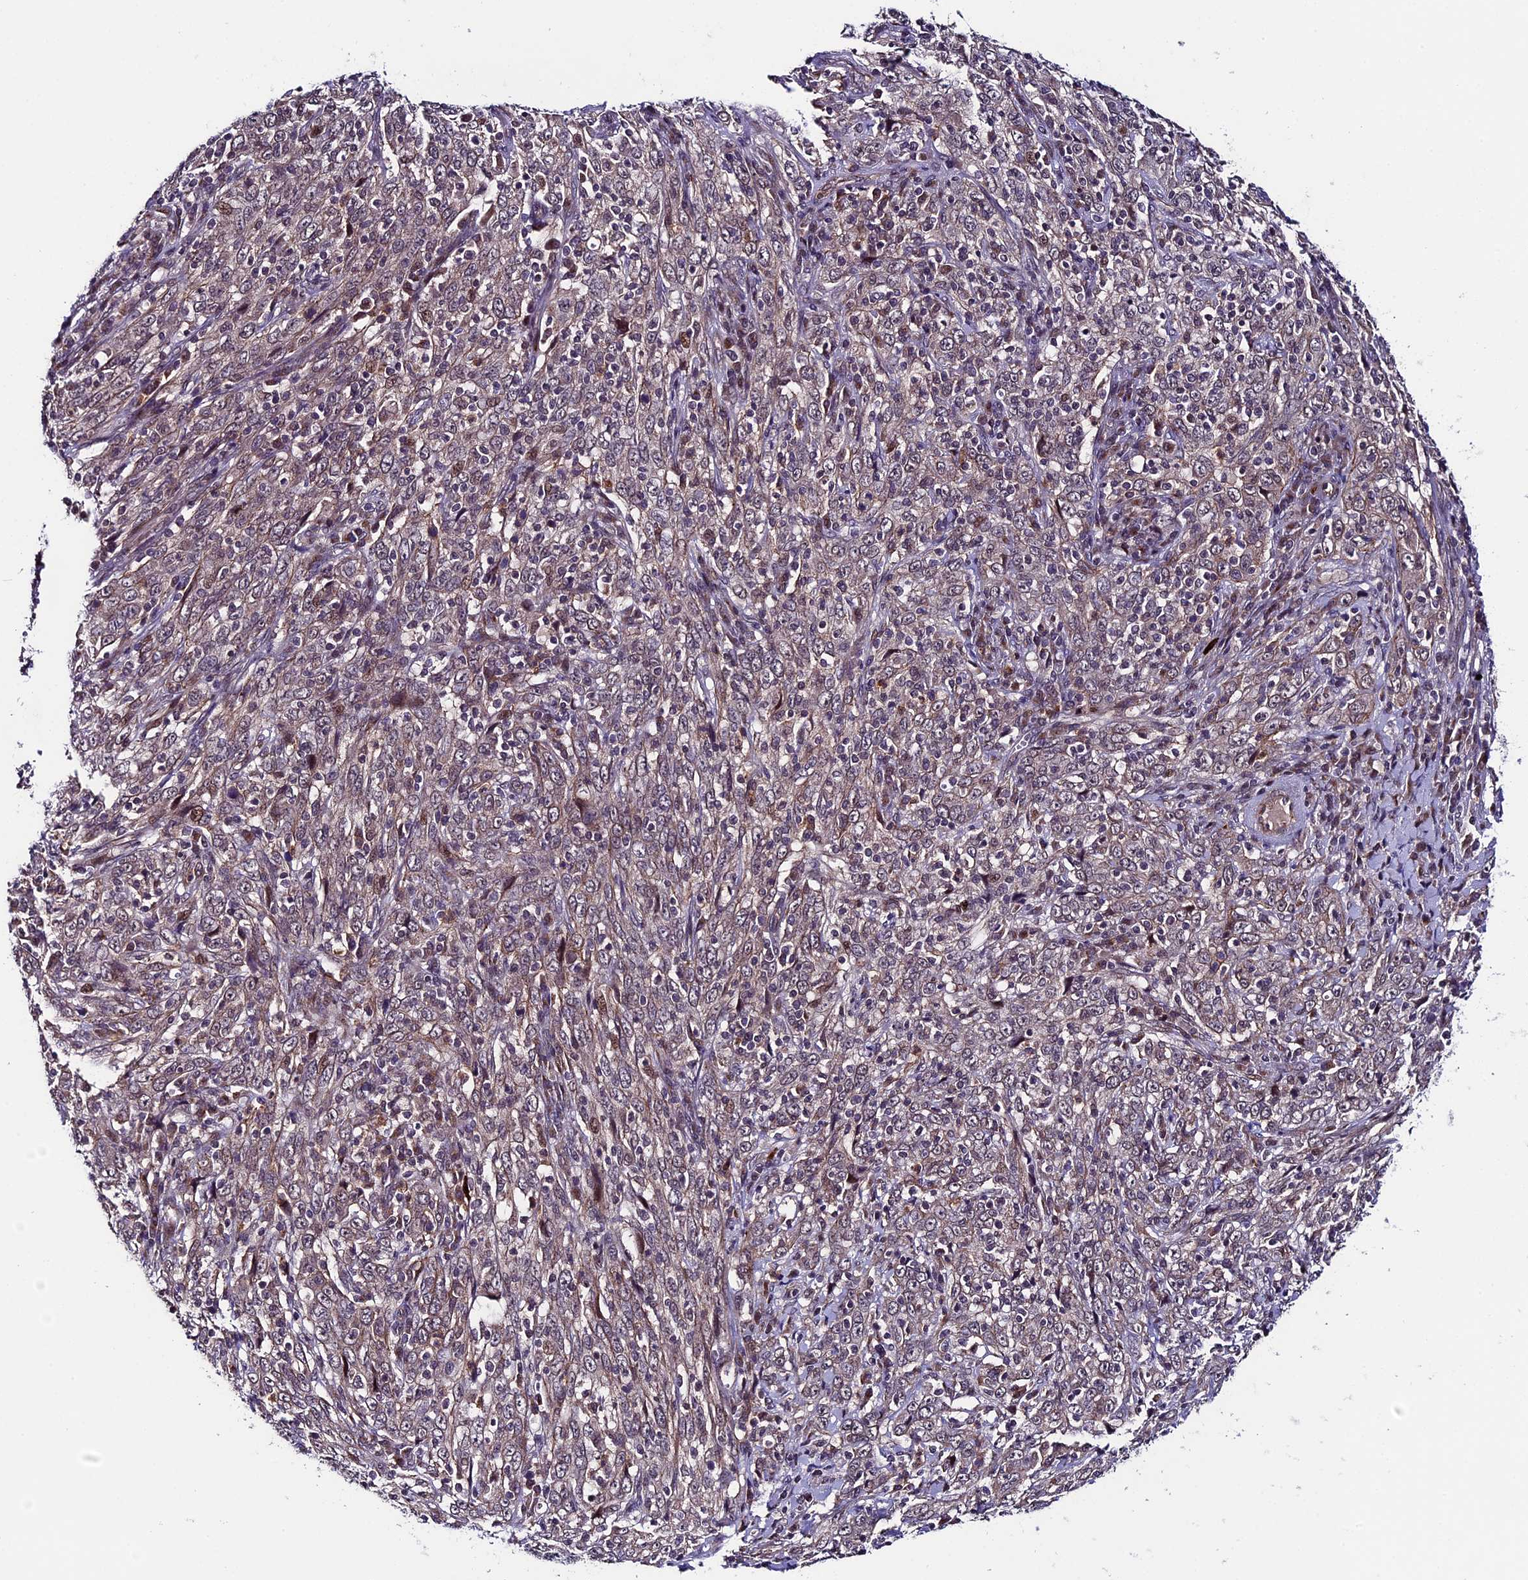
{"staining": {"intensity": "weak", "quantity": "25%-75%", "location": "cytoplasmic/membranous"}, "tissue": "cervical cancer", "cell_type": "Tumor cells", "image_type": "cancer", "snomed": [{"axis": "morphology", "description": "Squamous cell carcinoma, NOS"}, {"axis": "topography", "description": "Cervix"}], "caption": "The image shows immunohistochemical staining of cervical squamous cell carcinoma. There is weak cytoplasmic/membranous positivity is seen in about 25%-75% of tumor cells.", "gene": "SIPA1L3", "patient": {"sex": "female", "age": 46}}